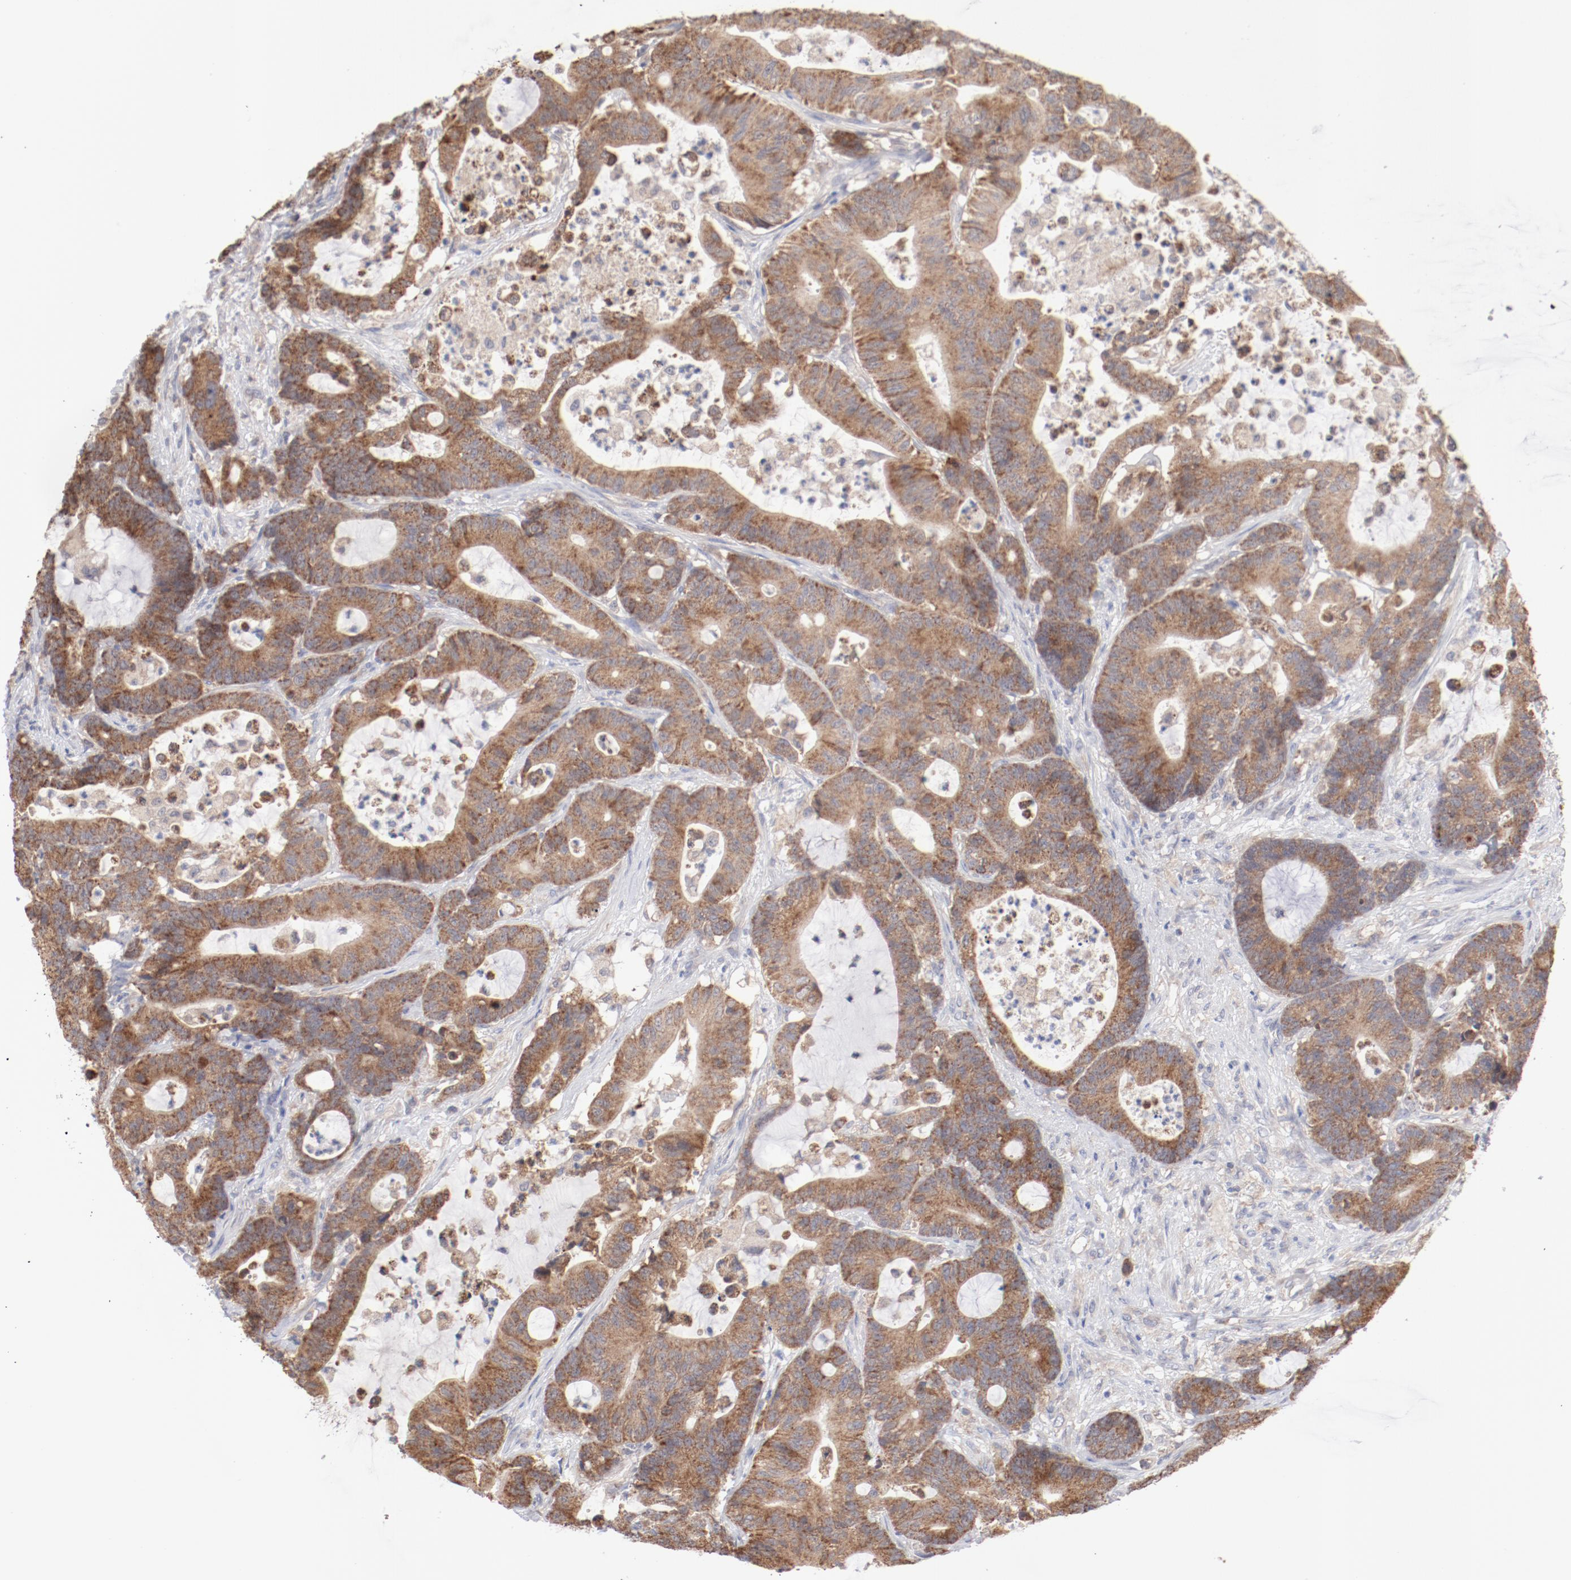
{"staining": {"intensity": "moderate", "quantity": ">75%", "location": "cytoplasmic/membranous"}, "tissue": "colorectal cancer", "cell_type": "Tumor cells", "image_type": "cancer", "snomed": [{"axis": "morphology", "description": "Adenocarcinoma, NOS"}, {"axis": "topography", "description": "Colon"}], "caption": "This image demonstrates IHC staining of human colorectal cancer, with medium moderate cytoplasmic/membranous staining in about >75% of tumor cells.", "gene": "PPFIBP2", "patient": {"sex": "female", "age": 84}}